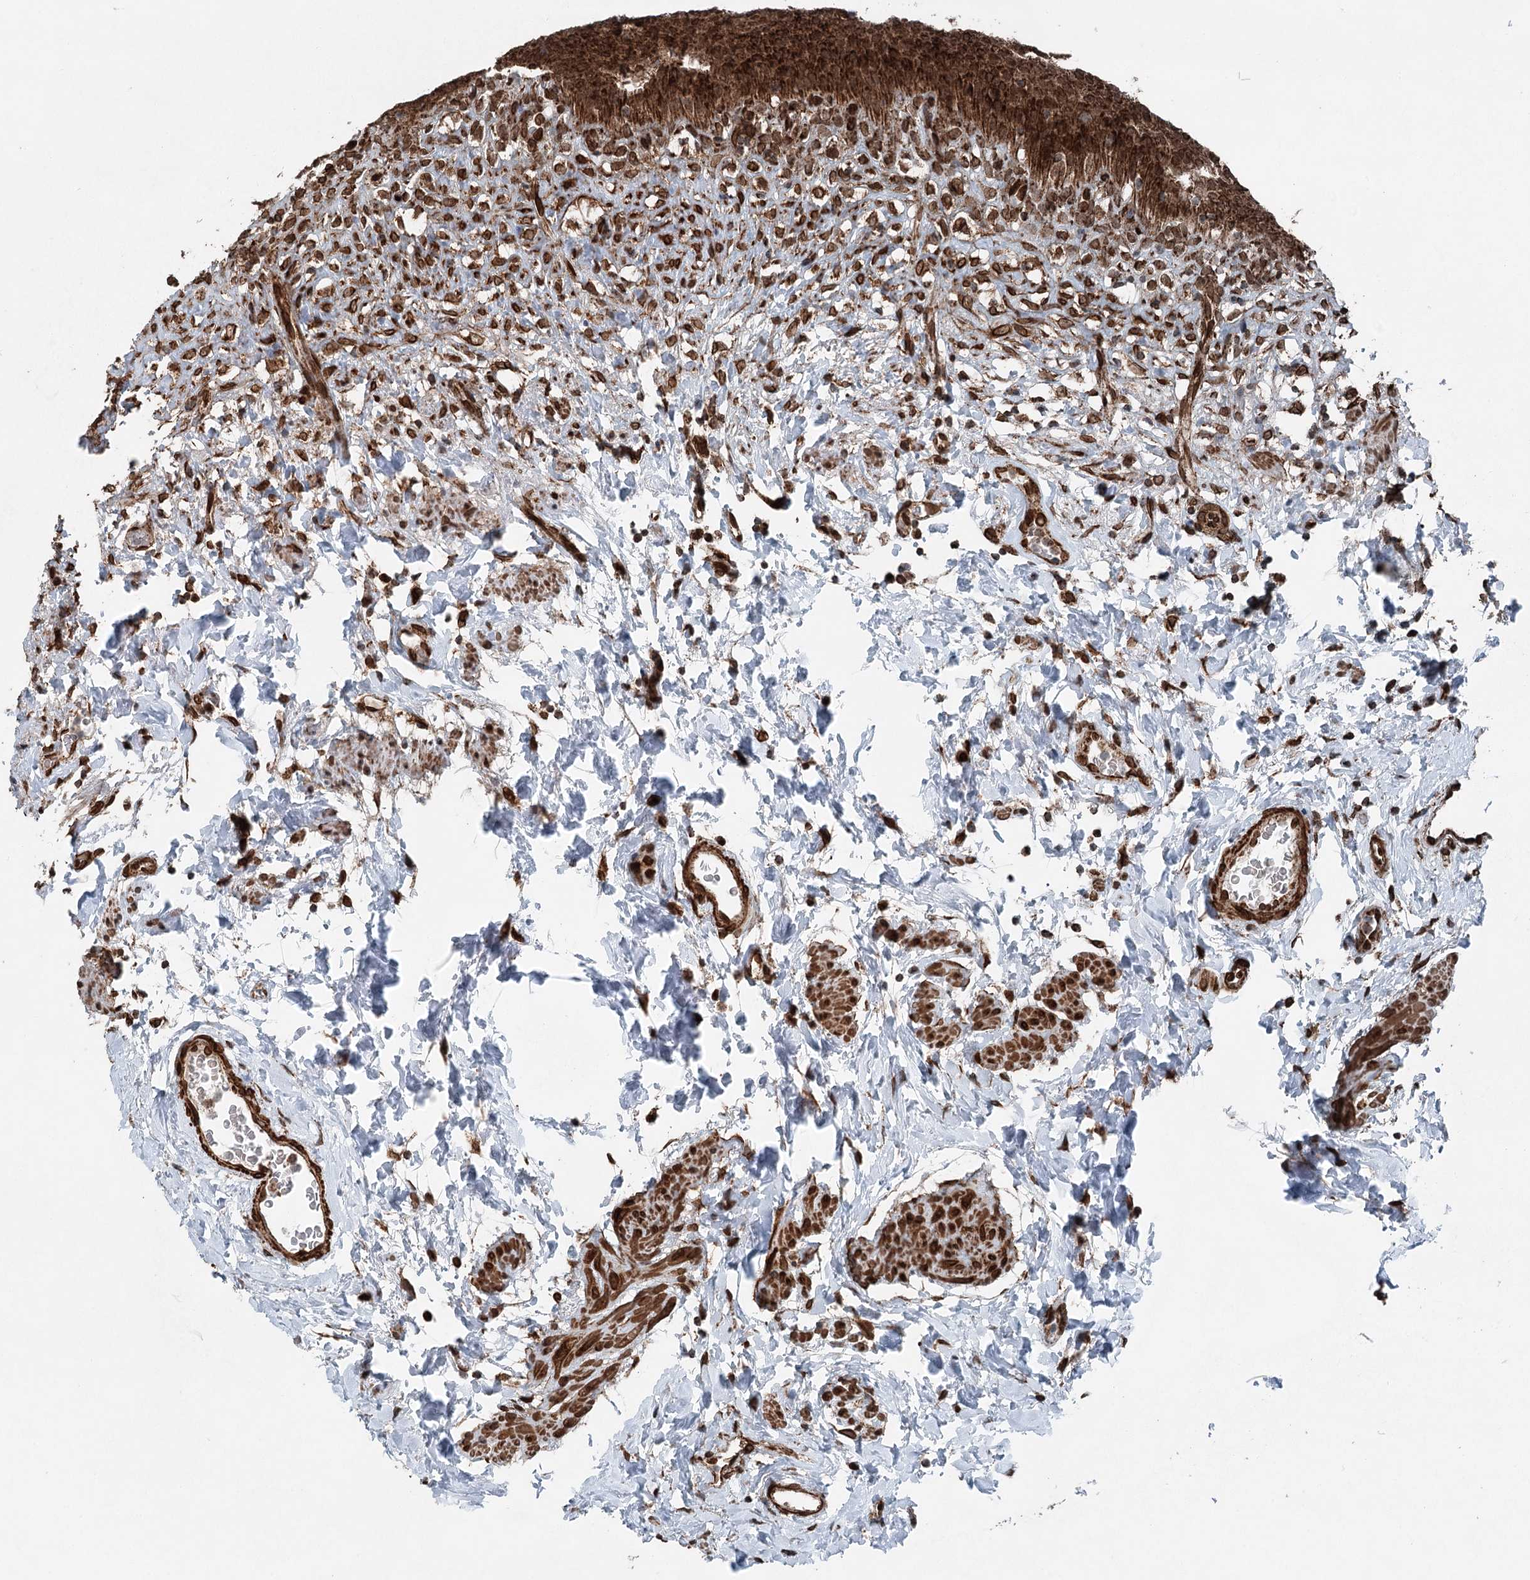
{"staining": {"intensity": "strong", "quantity": ">75%", "location": "cytoplasmic/membranous"}, "tissue": "urinary bladder", "cell_type": "Urothelial cells", "image_type": "normal", "snomed": [{"axis": "morphology", "description": "Normal tissue, NOS"}, {"axis": "topography", "description": "Urinary bladder"}], "caption": "High-magnification brightfield microscopy of benign urinary bladder stained with DAB (brown) and counterstained with hematoxylin (blue). urothelial cells exhibit strong cytoplasmic/membranous staining is seen in approximately>75% of cells.", "gene": "BCKDHA", "patient": {"sex": "female", "age": 79}}